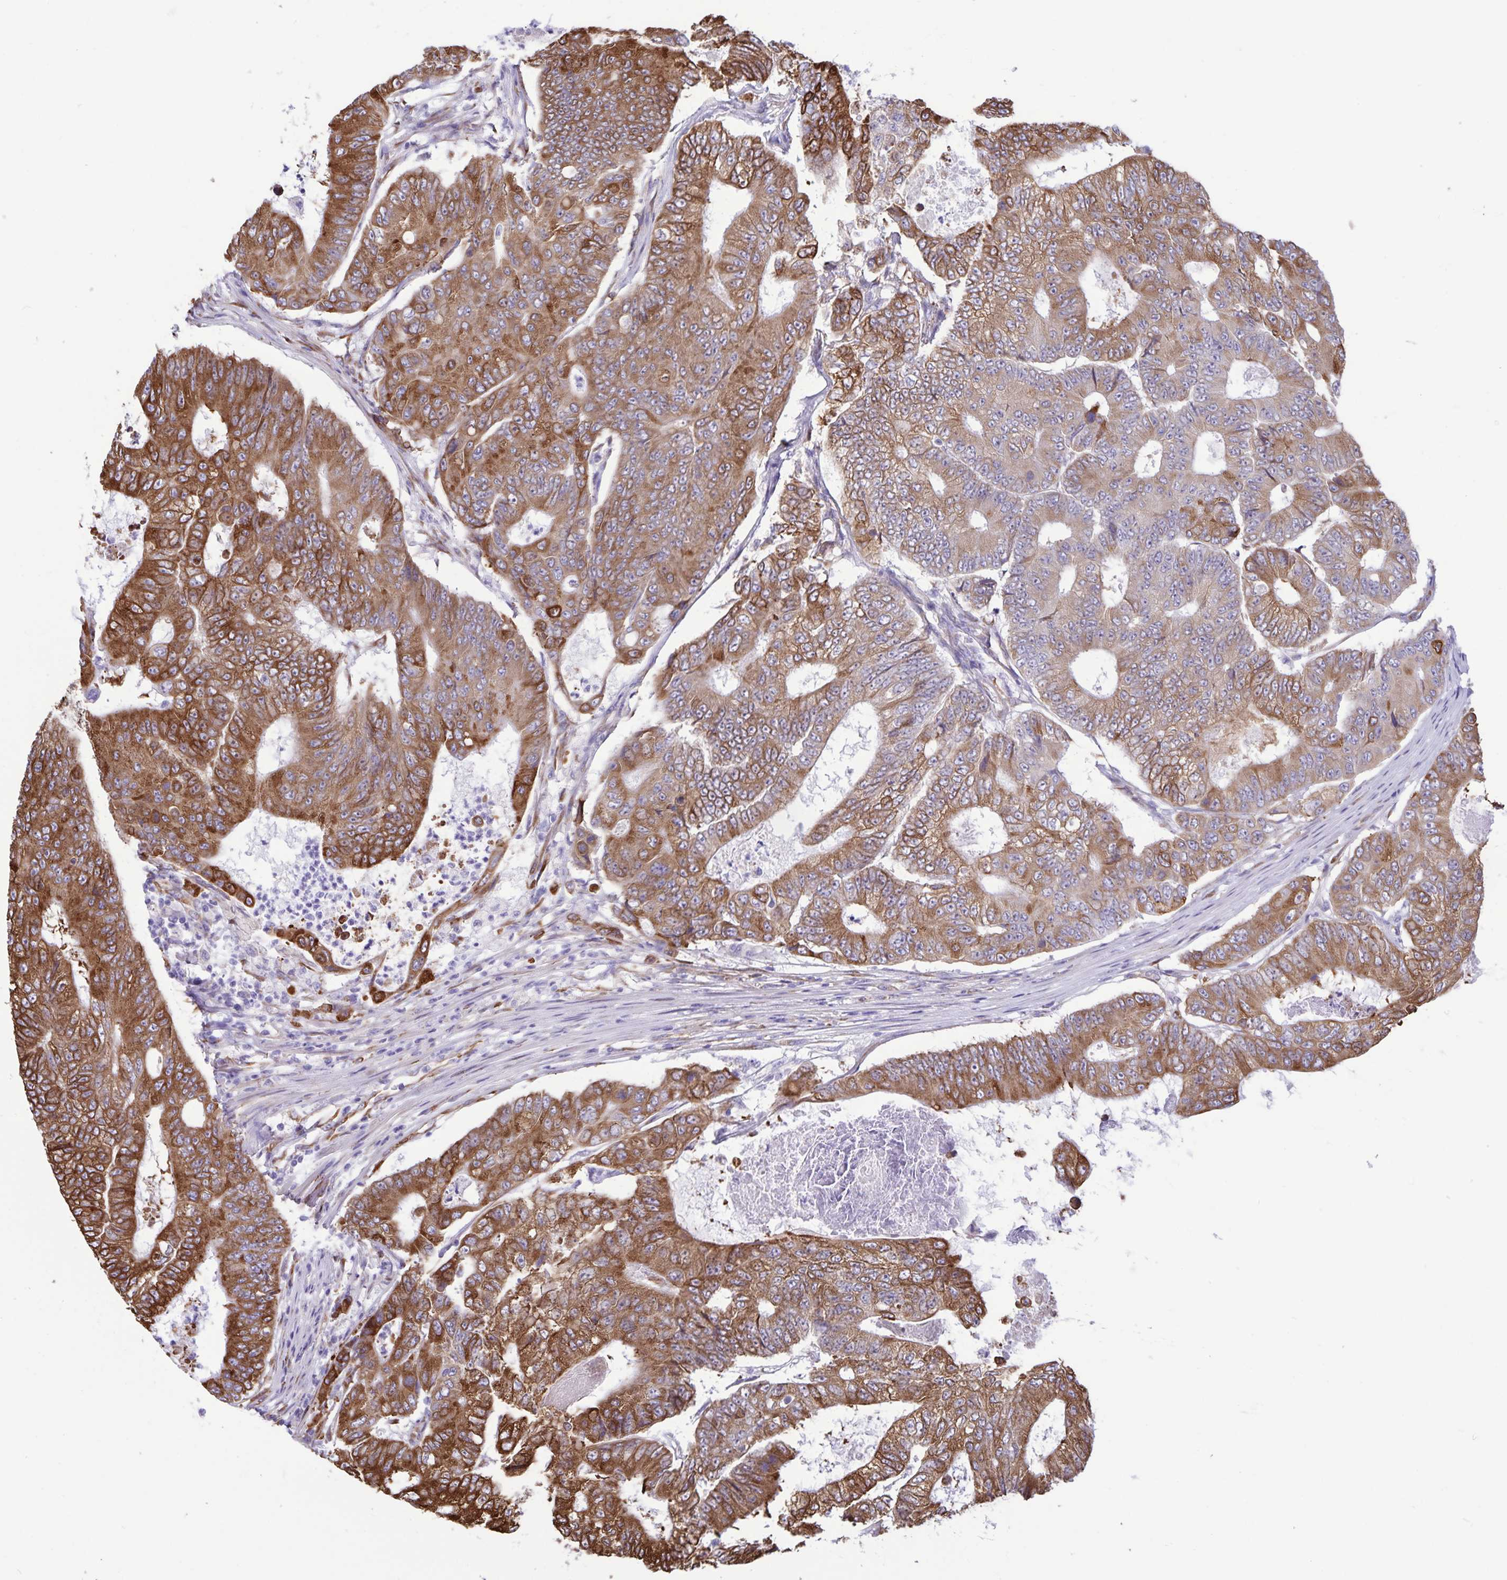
{"staining": {"intensity": "moderate", "quantity": ">75%", "location": "cytoplasmic/membranous"}, "tissue": "colorectal cancer", "cell_type": "Tumor cells", "image_type": "cancer", "snomed": [{"axis": "morphology", "description": "Adenocarcinoma, NOS"}, {"axis": "topography", "description": "Colon"}], "caption": "This histopathology image displays immunohistochemistry staining of colorectal cancer (adenocarcinoma), with medium moderate cytoplasmic/membranous positivity in about >75% of tumor cells.", "gene": "RCN1", "patient": {"sex": "female", "age": 48}}